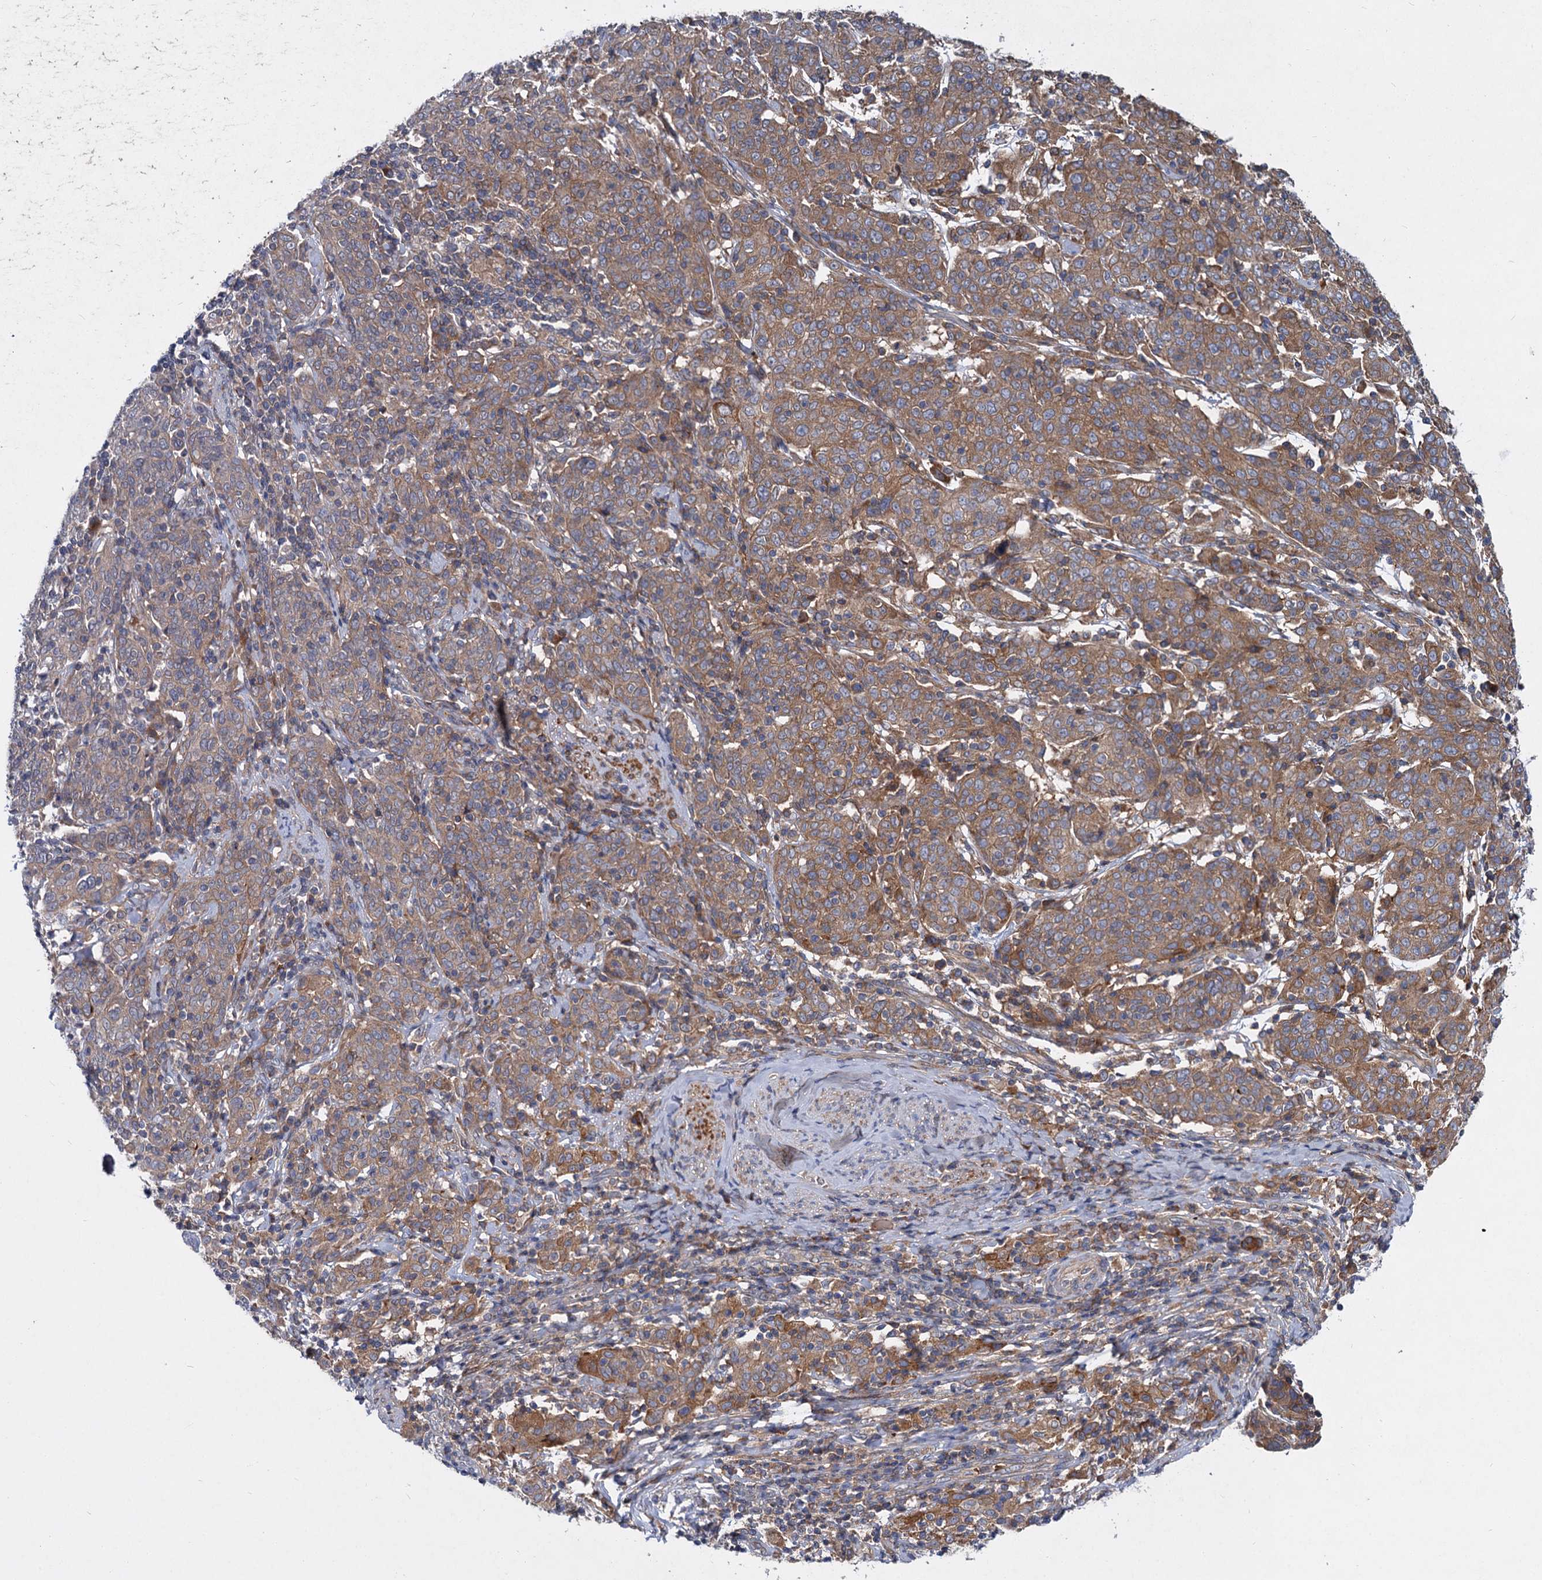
{"staining": {"intensity": "moderate", "quantity": ">75%", "location": "cytoplasmic/membranous"}, "tissue": "cervical cancer", "cell_type": "Tumor cells", "image_type": "cancer", "snomed": [{"axis": "morphology", "description": "Squamous cell carcinoma, NOS"}, {"axis": "topography", "description": "Cervix"}], "caption": "Human squamous cell carcinoma (cervical) stained with a brown dye shows moderate cytoplasmic/membranous positive positivity in approximately >75% of tumor cells.", "gene": "ALKBH7", "patient": {"sex": "female", "age": 67}}